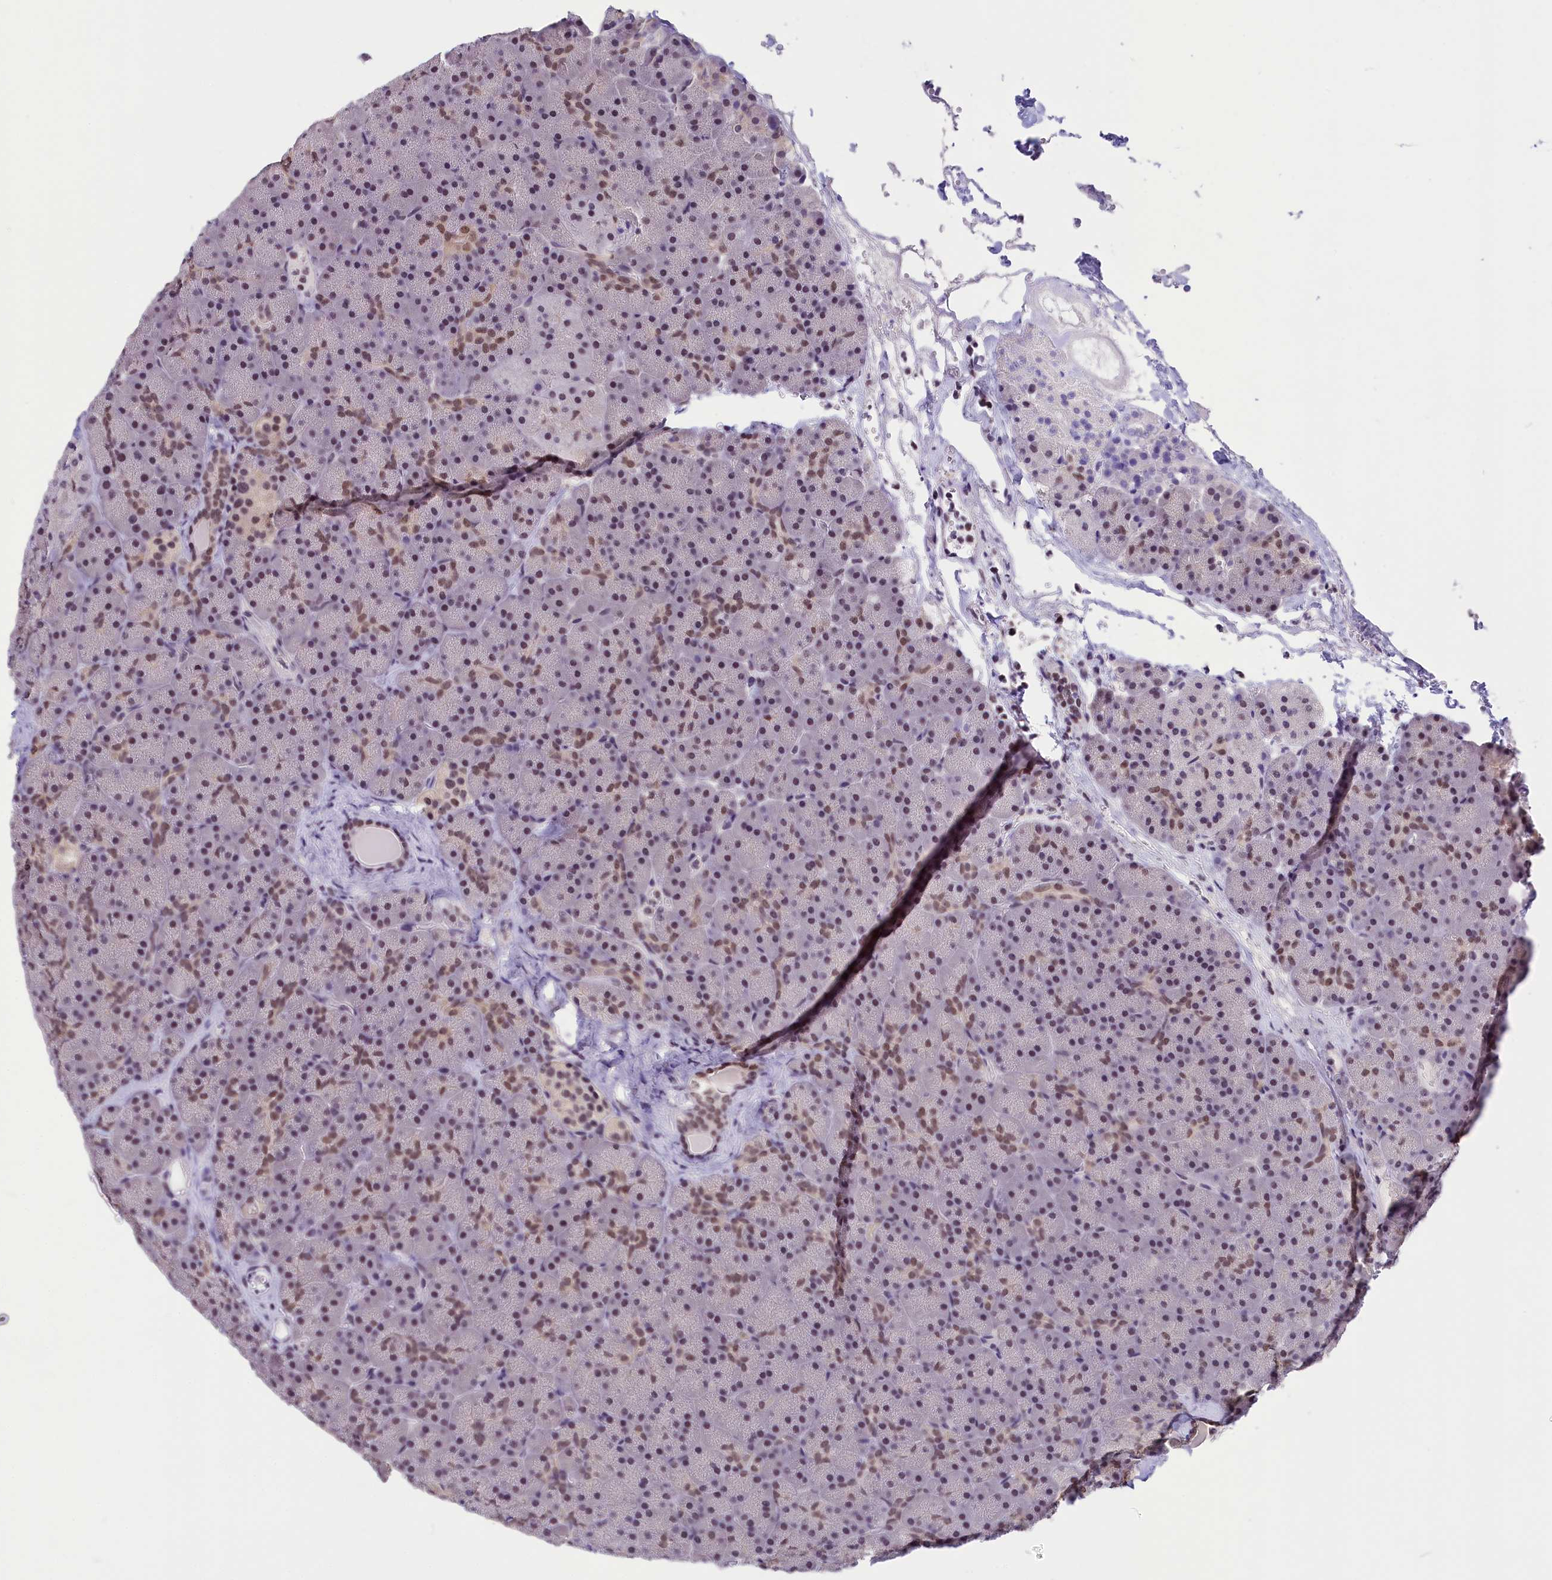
{"staining": {"intensity": "moderate", "quantity": "25%-75%", "location": "nuclear"}, "tissue": "pancreas", "cell_type": "Exocrine glandular cells", "image_type": "normal", "snomed": [{"axis": "morphology", "description": "Normal tissue, NOS"}, {"axis": "topography", "description": "Pancreas"}], "caption": "This image reveals immunohistochemistry staining of benign pancreas, with medium moderate nuclear staining in about 25%-75% of exocrine glandular cells.", "gene": "ZC3H4", "patient": {"sex": "male", "age": 36}}